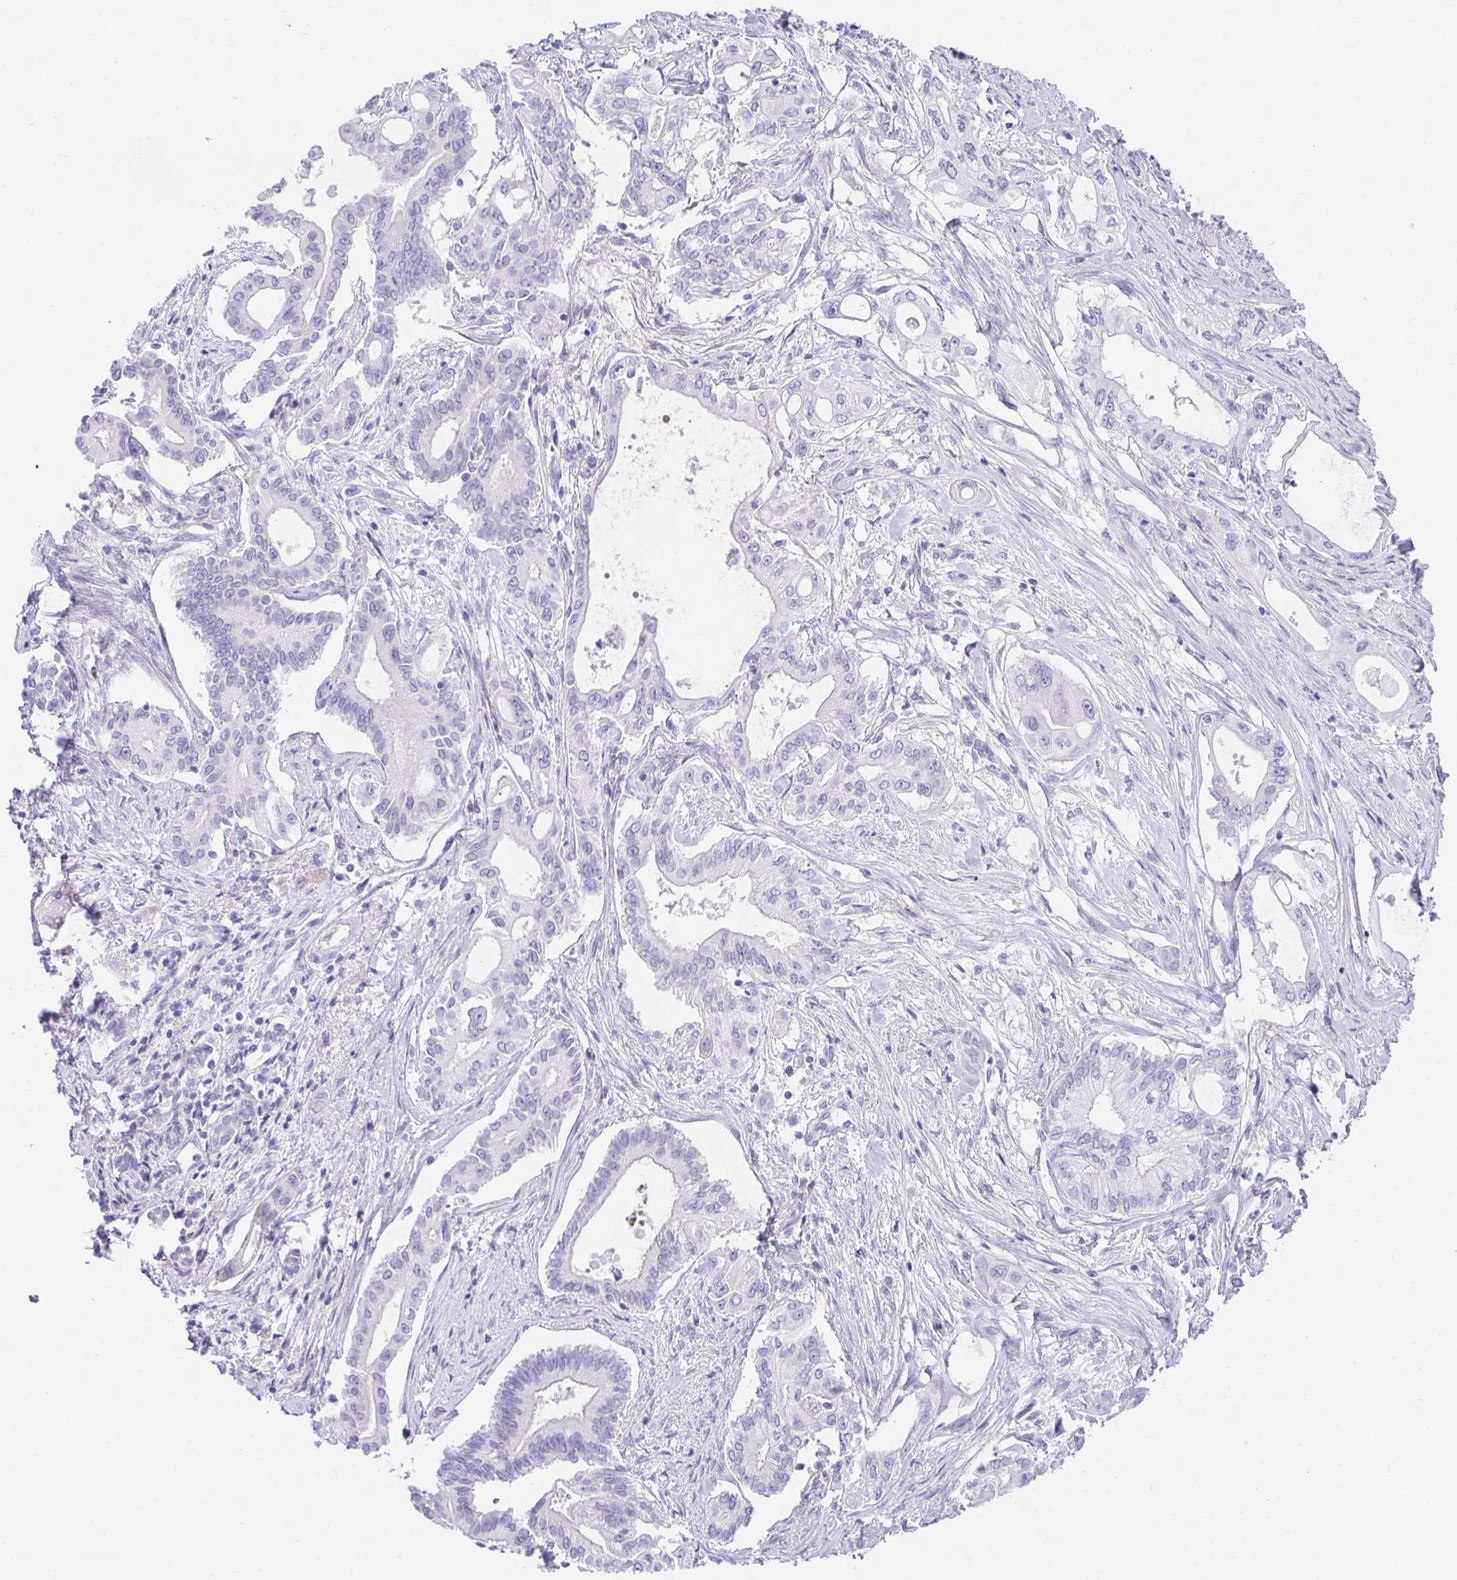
{"staining": {"intensity": "negative", "quantity": "none", "location": "none"}, "tissue": "pancreatic cancer", "cell_type": "Tumor cells", "image_type": "cancer", "snomed": [{"axis": "morphology", "description": "Adenocarcinoma, NOS"}, {"axis": "topography", "description": "Pancreas"}], "caption": "IHC micrograph of human pancreatic cancer stained for a protein (brown), which displays no staining in tumor cells.", "gene": "CHAT", "patient": {"sex": "female", "age": 68}}